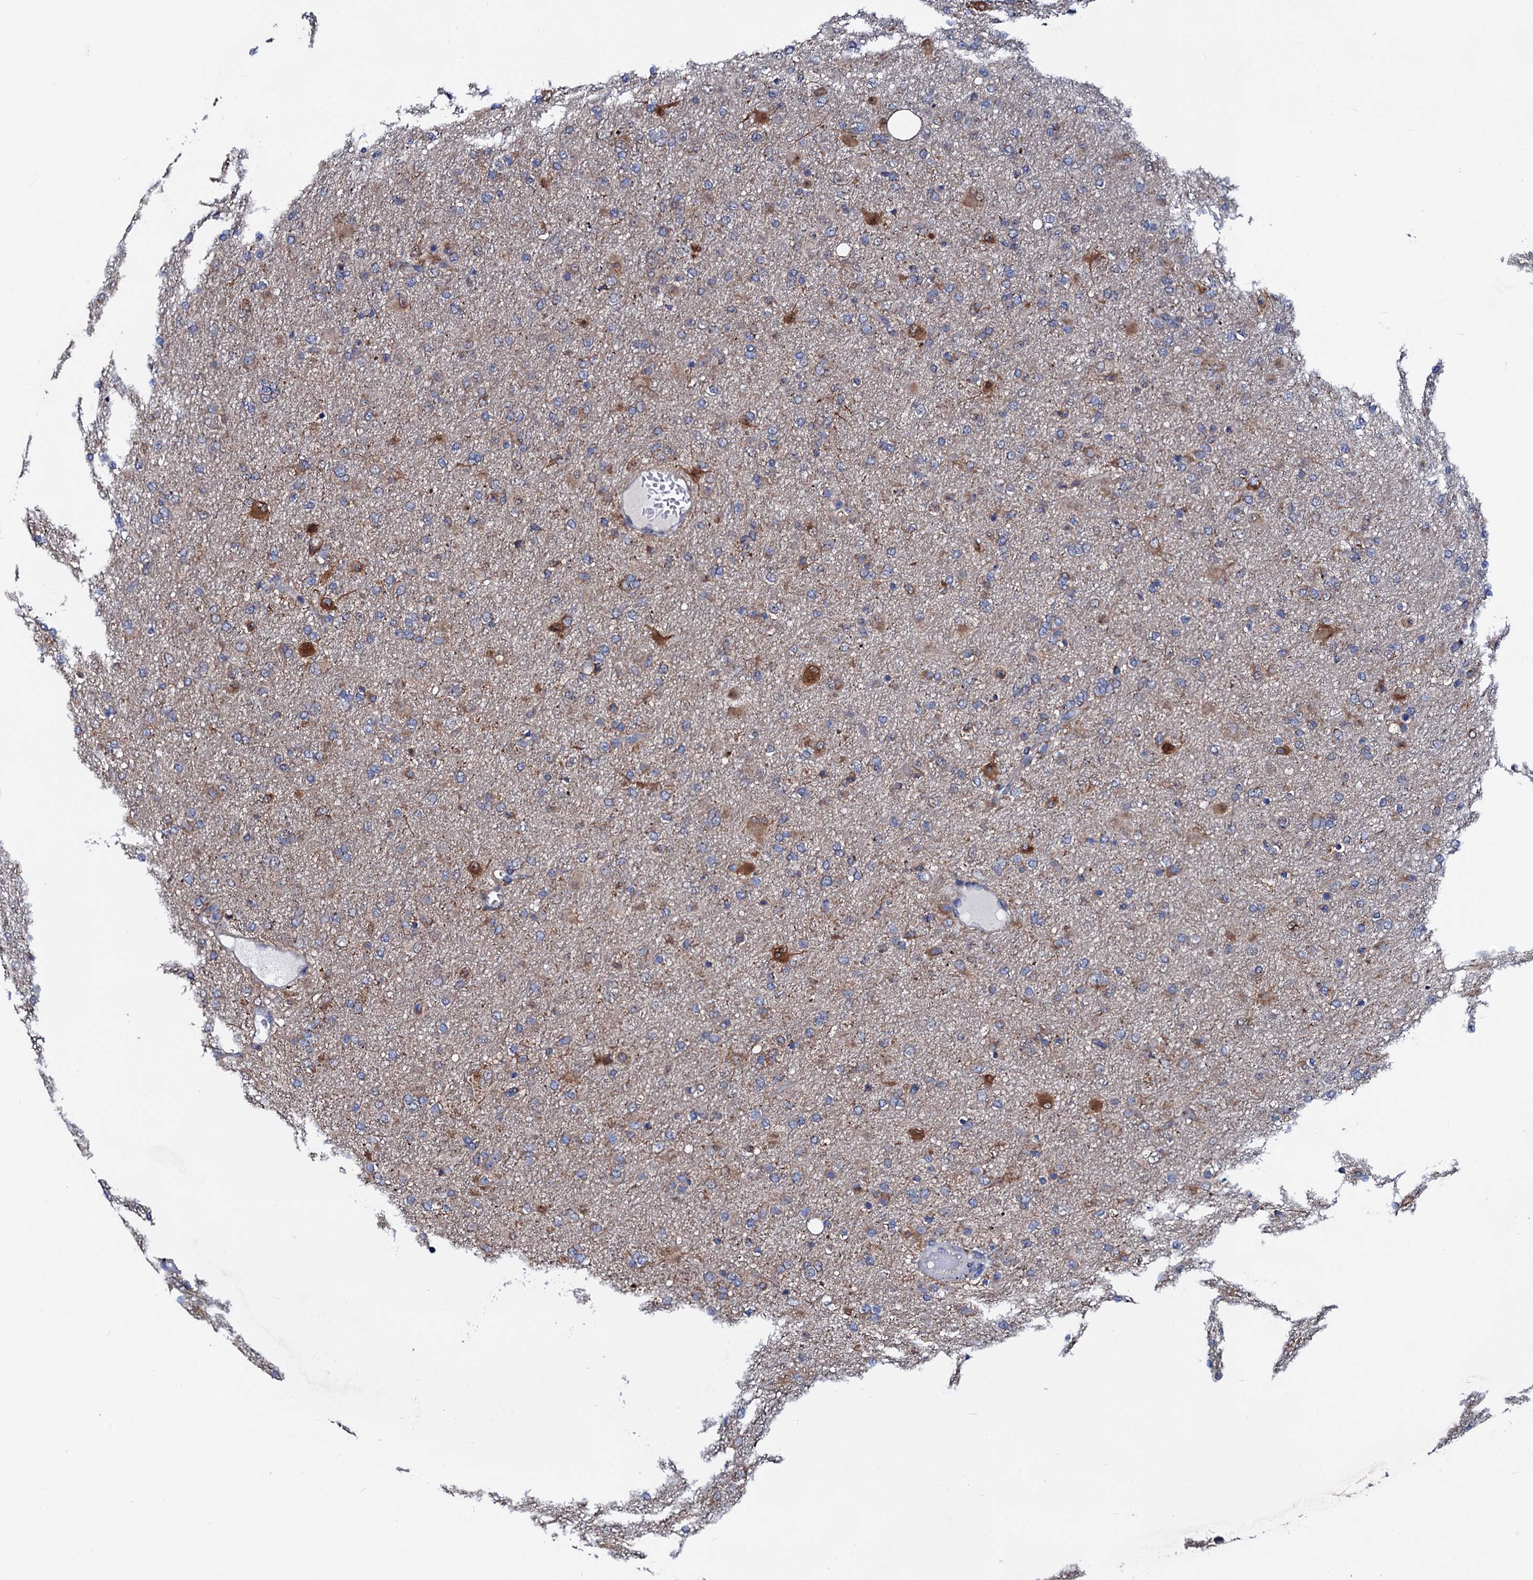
{"staining": {"intensity": "weak", "quantity": "<25%", "location": "cytoplasmic/membranous"}, "tissue": "glioma", "cell_type": "Tumor cells", "image_type": "cancer", "snomed": [{"axis": "morphology", "description": "Glioma, malignant, Low grade"}, {"axis": "topography", "description": "Brain"}], "caption": "Tumor cells are negative for protein expression in human glioma.", "gene": "PTCD3", "patient": {"sex": "male", "age": 65}}